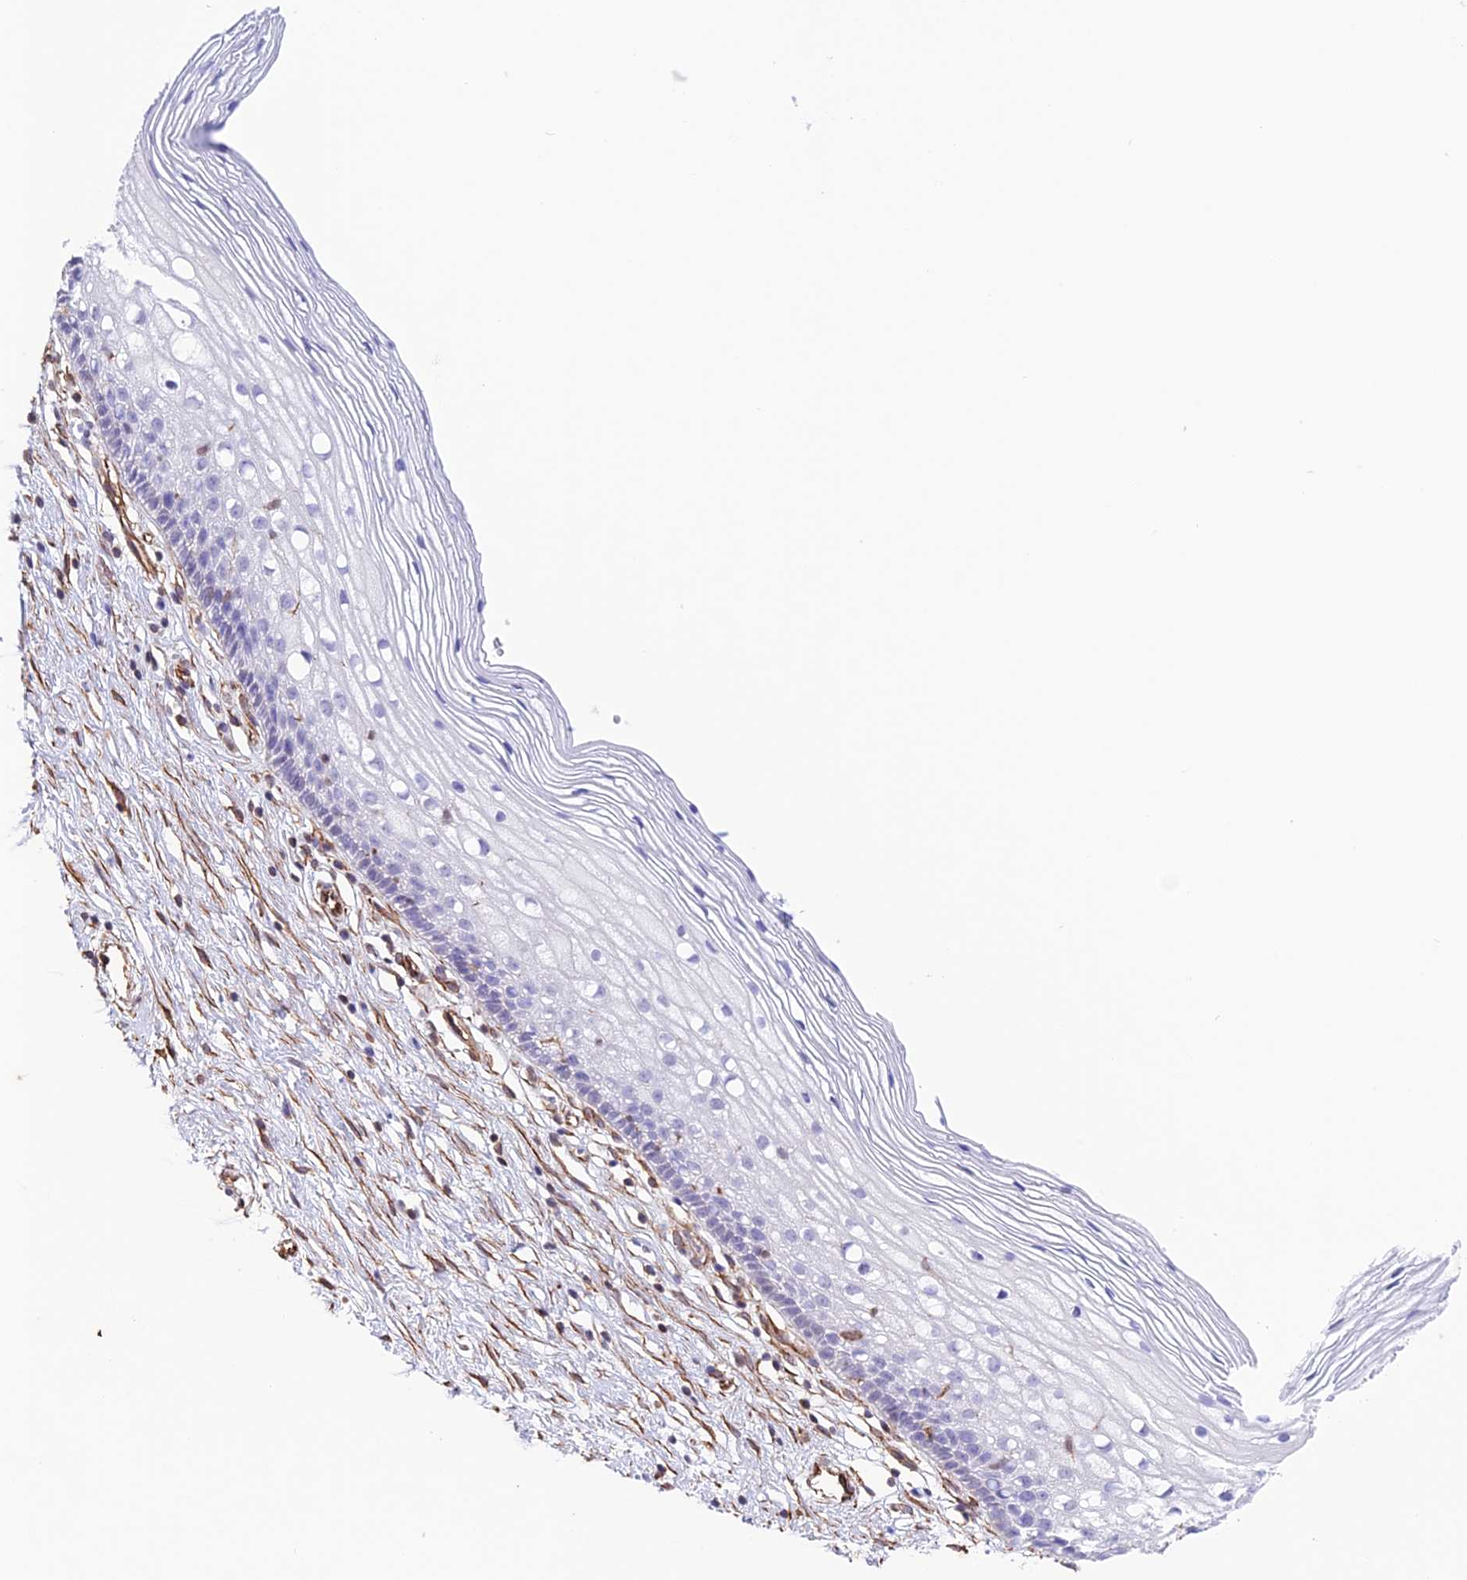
{"staining": {"intensity": "weak", "quantity": "<25%", "location": "nuclear"}, "tissue": "cervix", "cell_type": "Glandular cells", "image_type": "normal", "snomed": [{"axis": "morphology", "description": "Normal tissue, NOS"}, {"axis": "topography", "description": "Cervix"}], "caption": "A histopathology image of human cervix is negative for staining in glandular cells.", "gene": "ZNF652", "patient": {"sex": "female", "age": 27}}